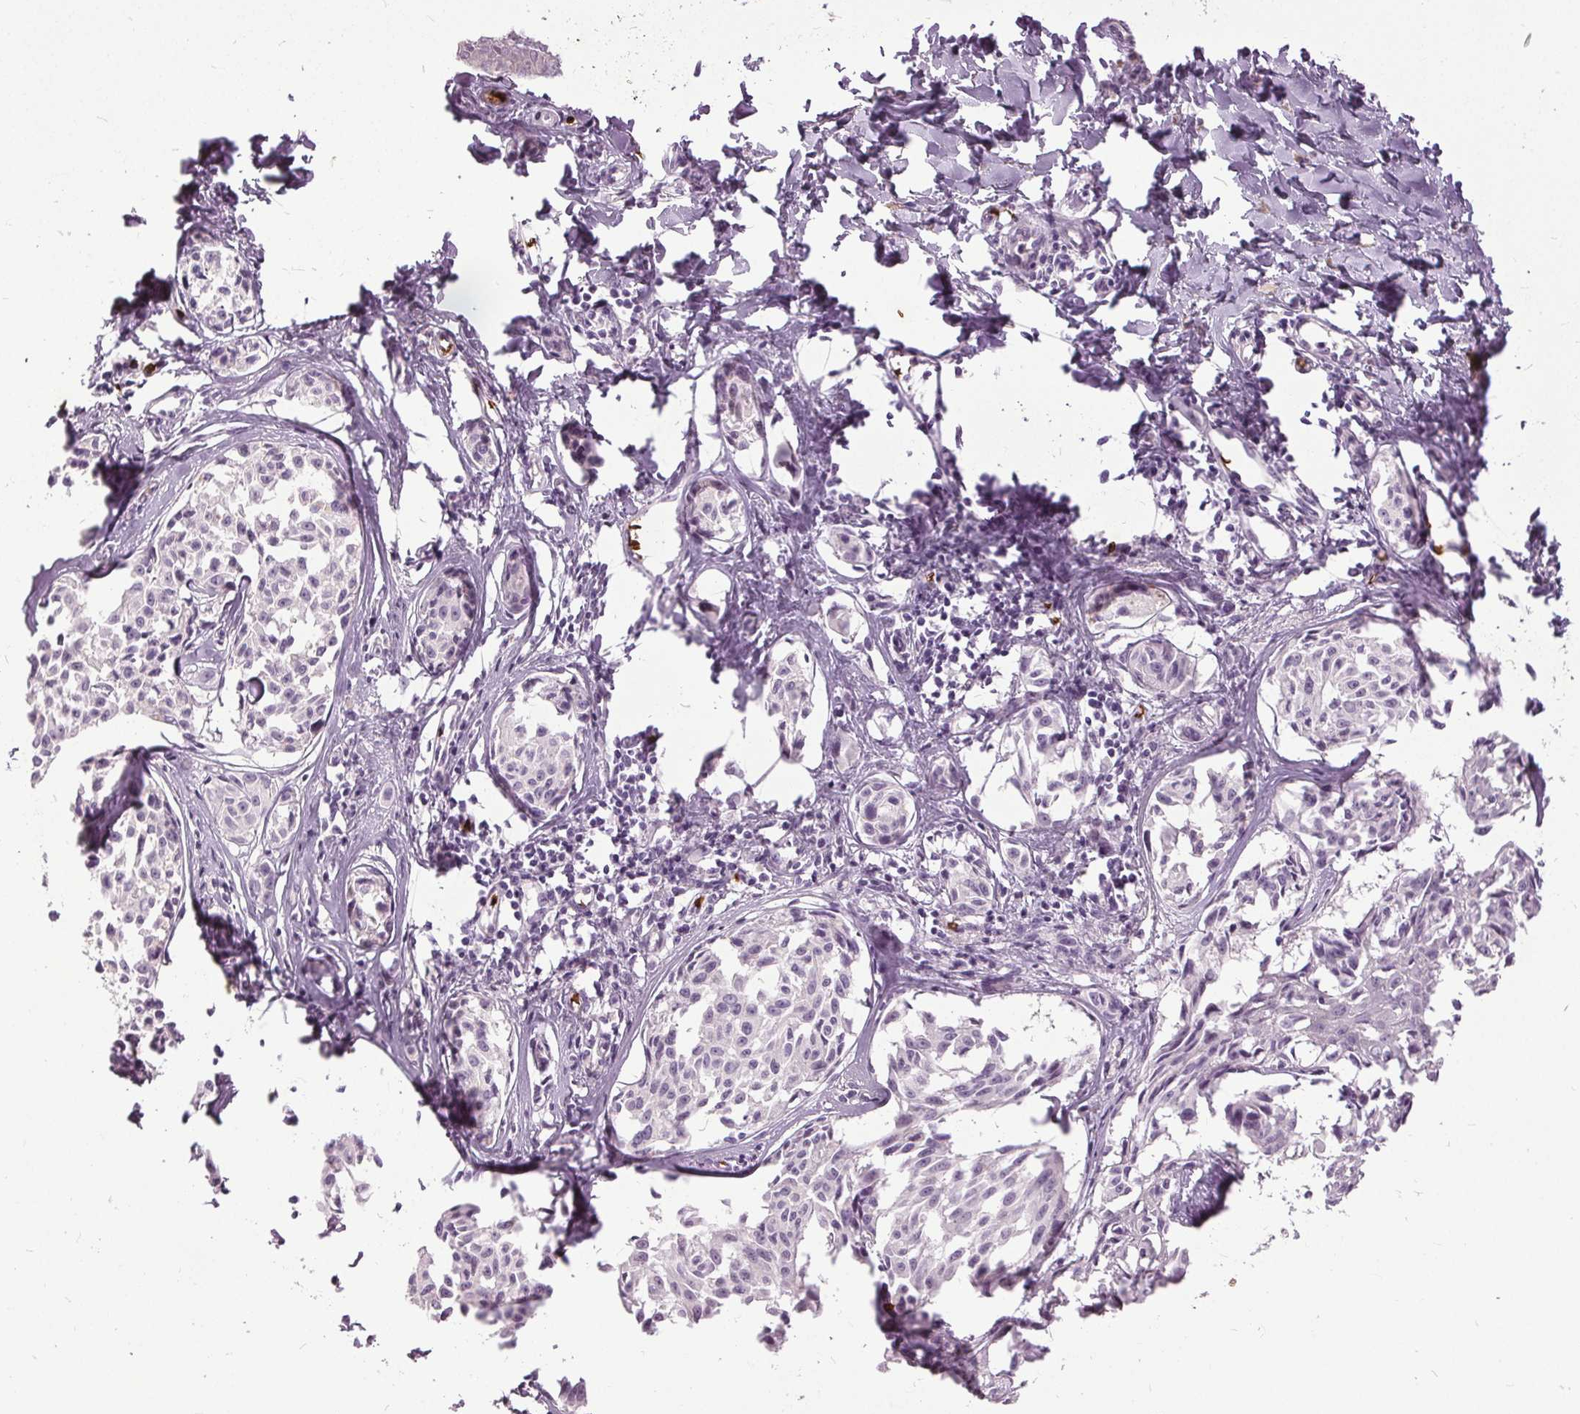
{"staining": {"intensity": "negative", "quantity": "none", "location": "none"}, "tissue": "melanoma", "cell_type": "Tumor cells", "image_type": "cancer", "snomed": [{"axis": "morphology", "description": "Malignant melanoma, NOS"}, {"axis": "topography", "description": "Skin"}], "caption": "A high-resolution photomicrograph shows immunohistochemistry staining of malignant melanoma, which demonstrates no significant expression in tumor cells.", "gene": "SLC4A1", "patient": {"sex": "male", "age": 51}}